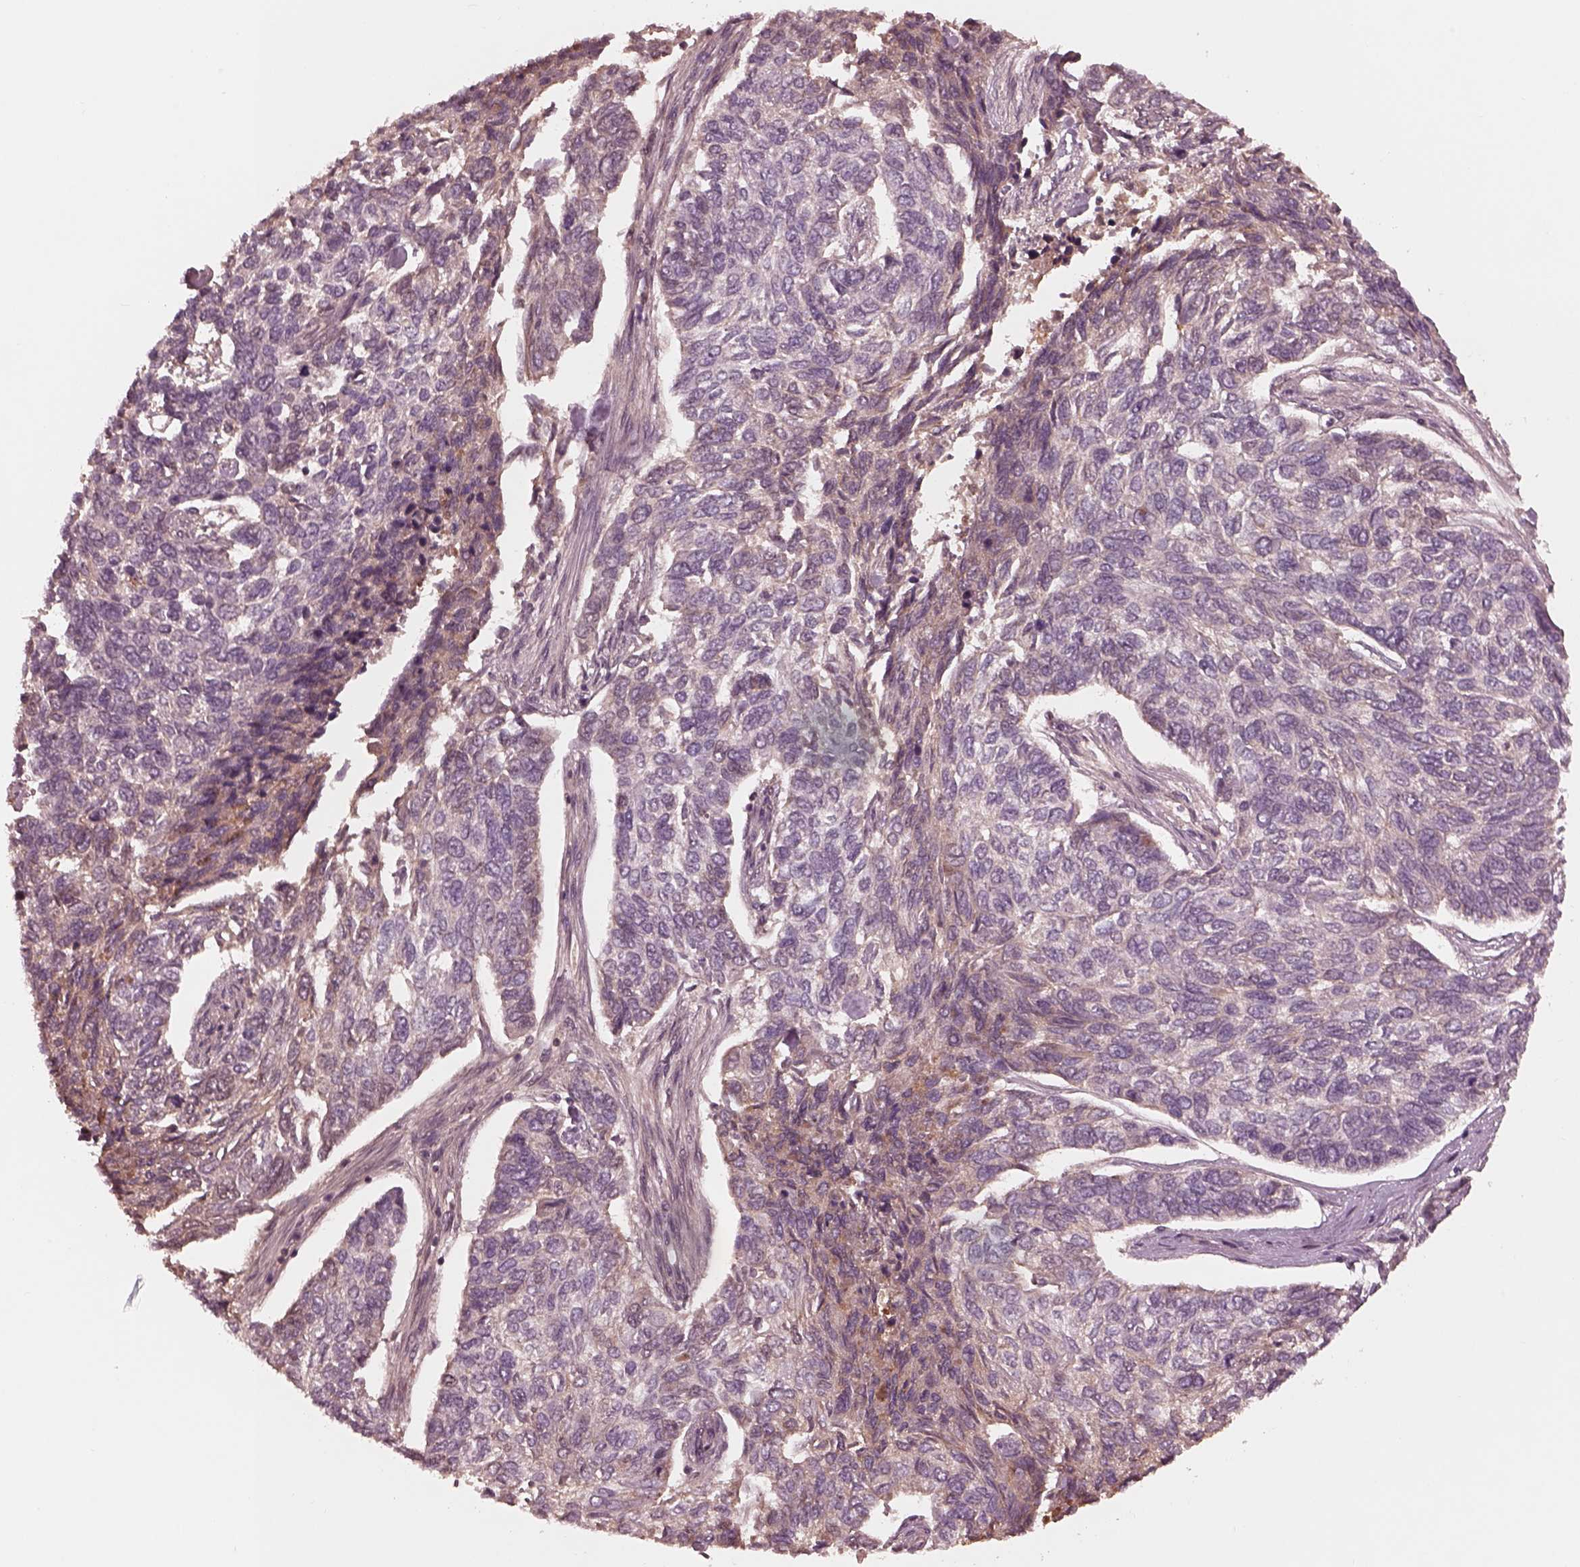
{"staining": {"intensity": "negative", "quantity": "none", "location": "none"}, "tissue": "skin cancer", "cell_type": "Tumor cells", "image_type": "cancer", "snomed": [{"axis": "morphology", "description": "Basal cell carcinoma"}, {"axis": "topography", "description": "Skin"}], "caption": "The image demonstrates no significant positivity in tumor cells of skin cancer (basal cell carcinoma).", "gene": "TF", "patient": {"sex": "female", "age": 65}}